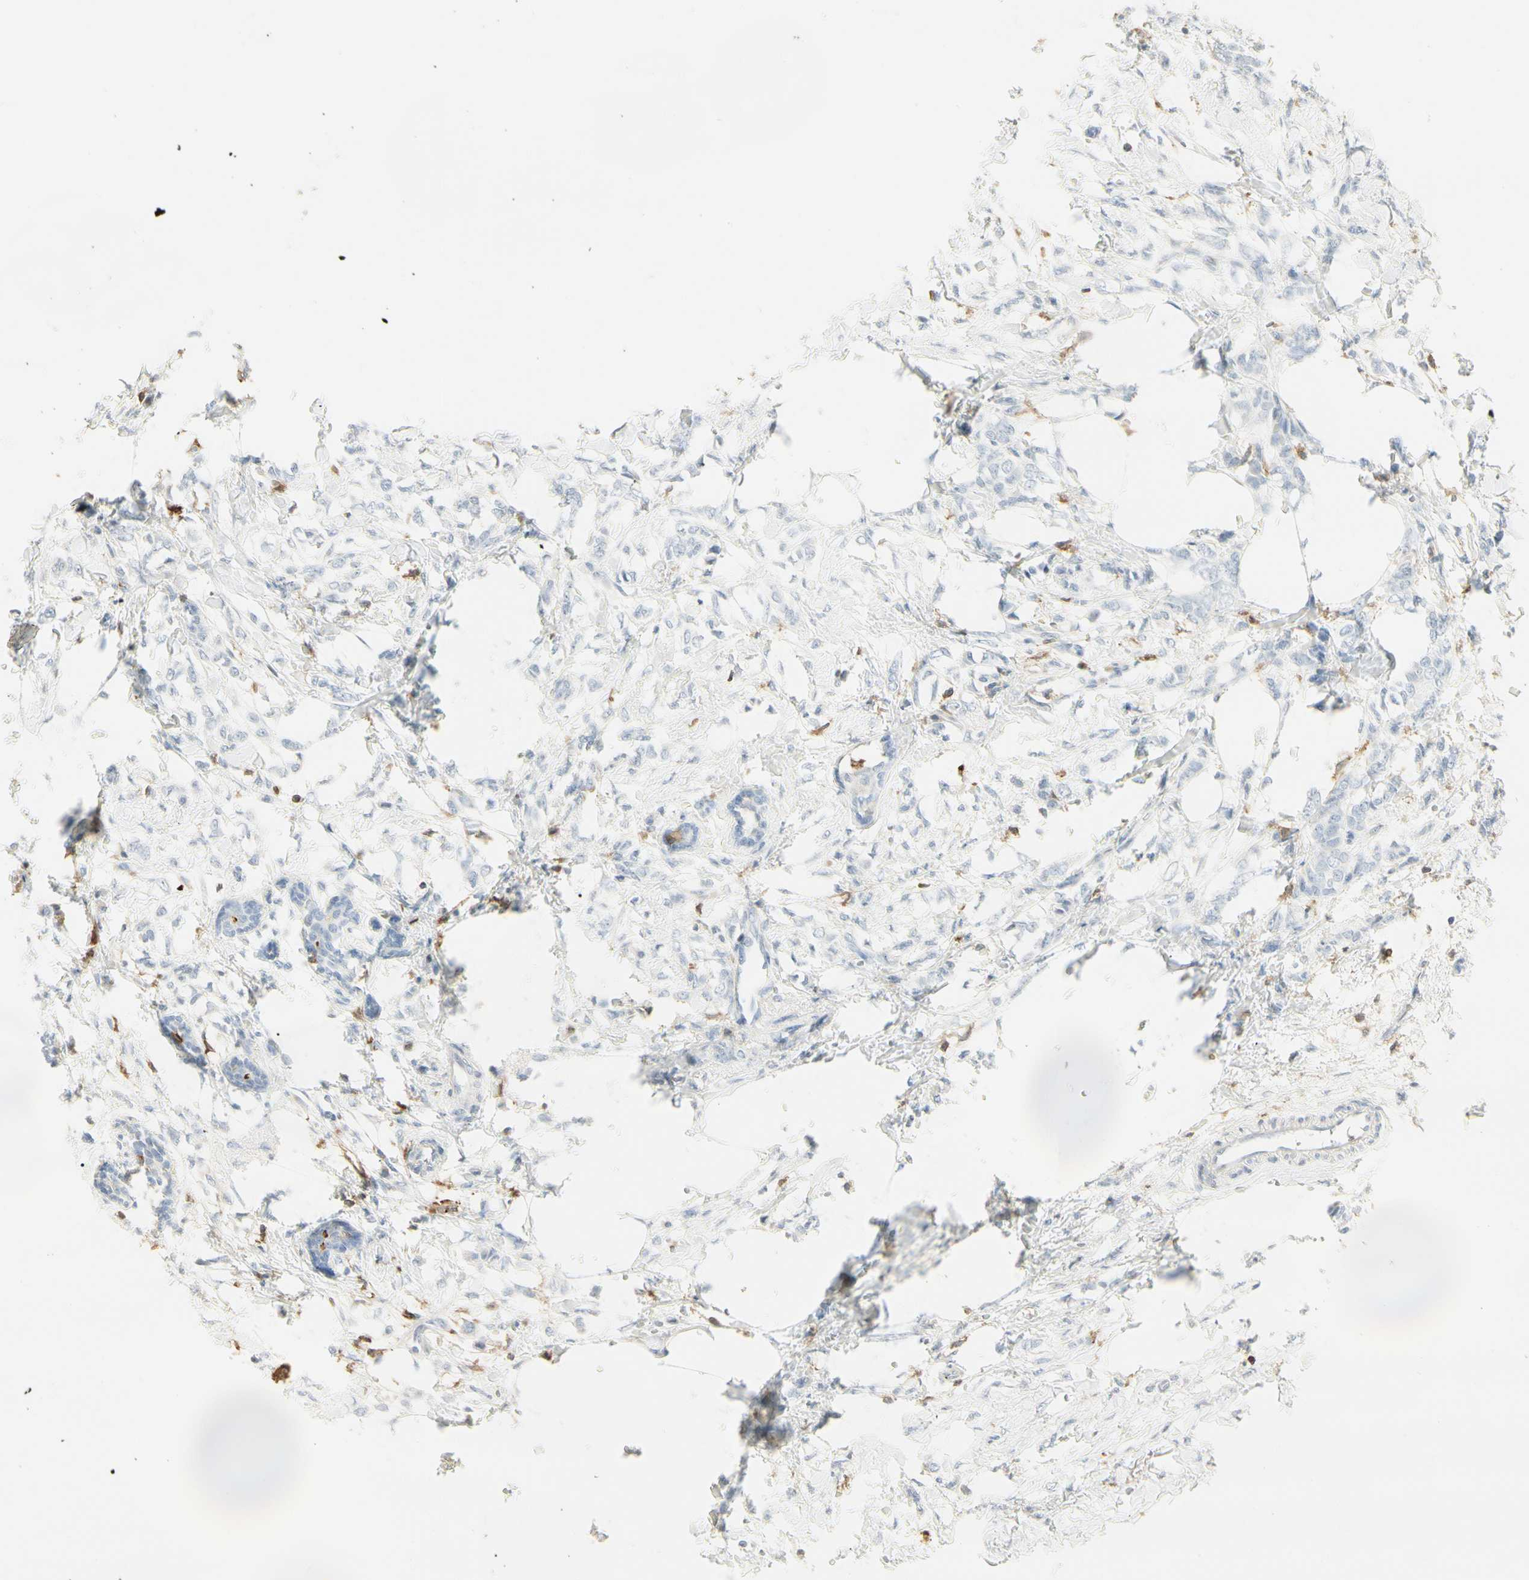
{"staining": {"intensity": "negative", "quantity": "none", "location": "none"}, "tissue": "breast cancer", "cell_type": "Tumor cells", "image_type": "cancer", "snomed": [{"axis": "morphology", "description": "Lobular carcinoma, in situ"}, {"axis": "morphology", "description": "Lobular carcinoma"}, {"axis": "topography", "description": "Breast"}], "caption": "There is no significant staining in tumor cells of lobular carcinoma in situ (breast).", "gene": "ITGB2", "patient": {"sex": "female", "age": 41}}